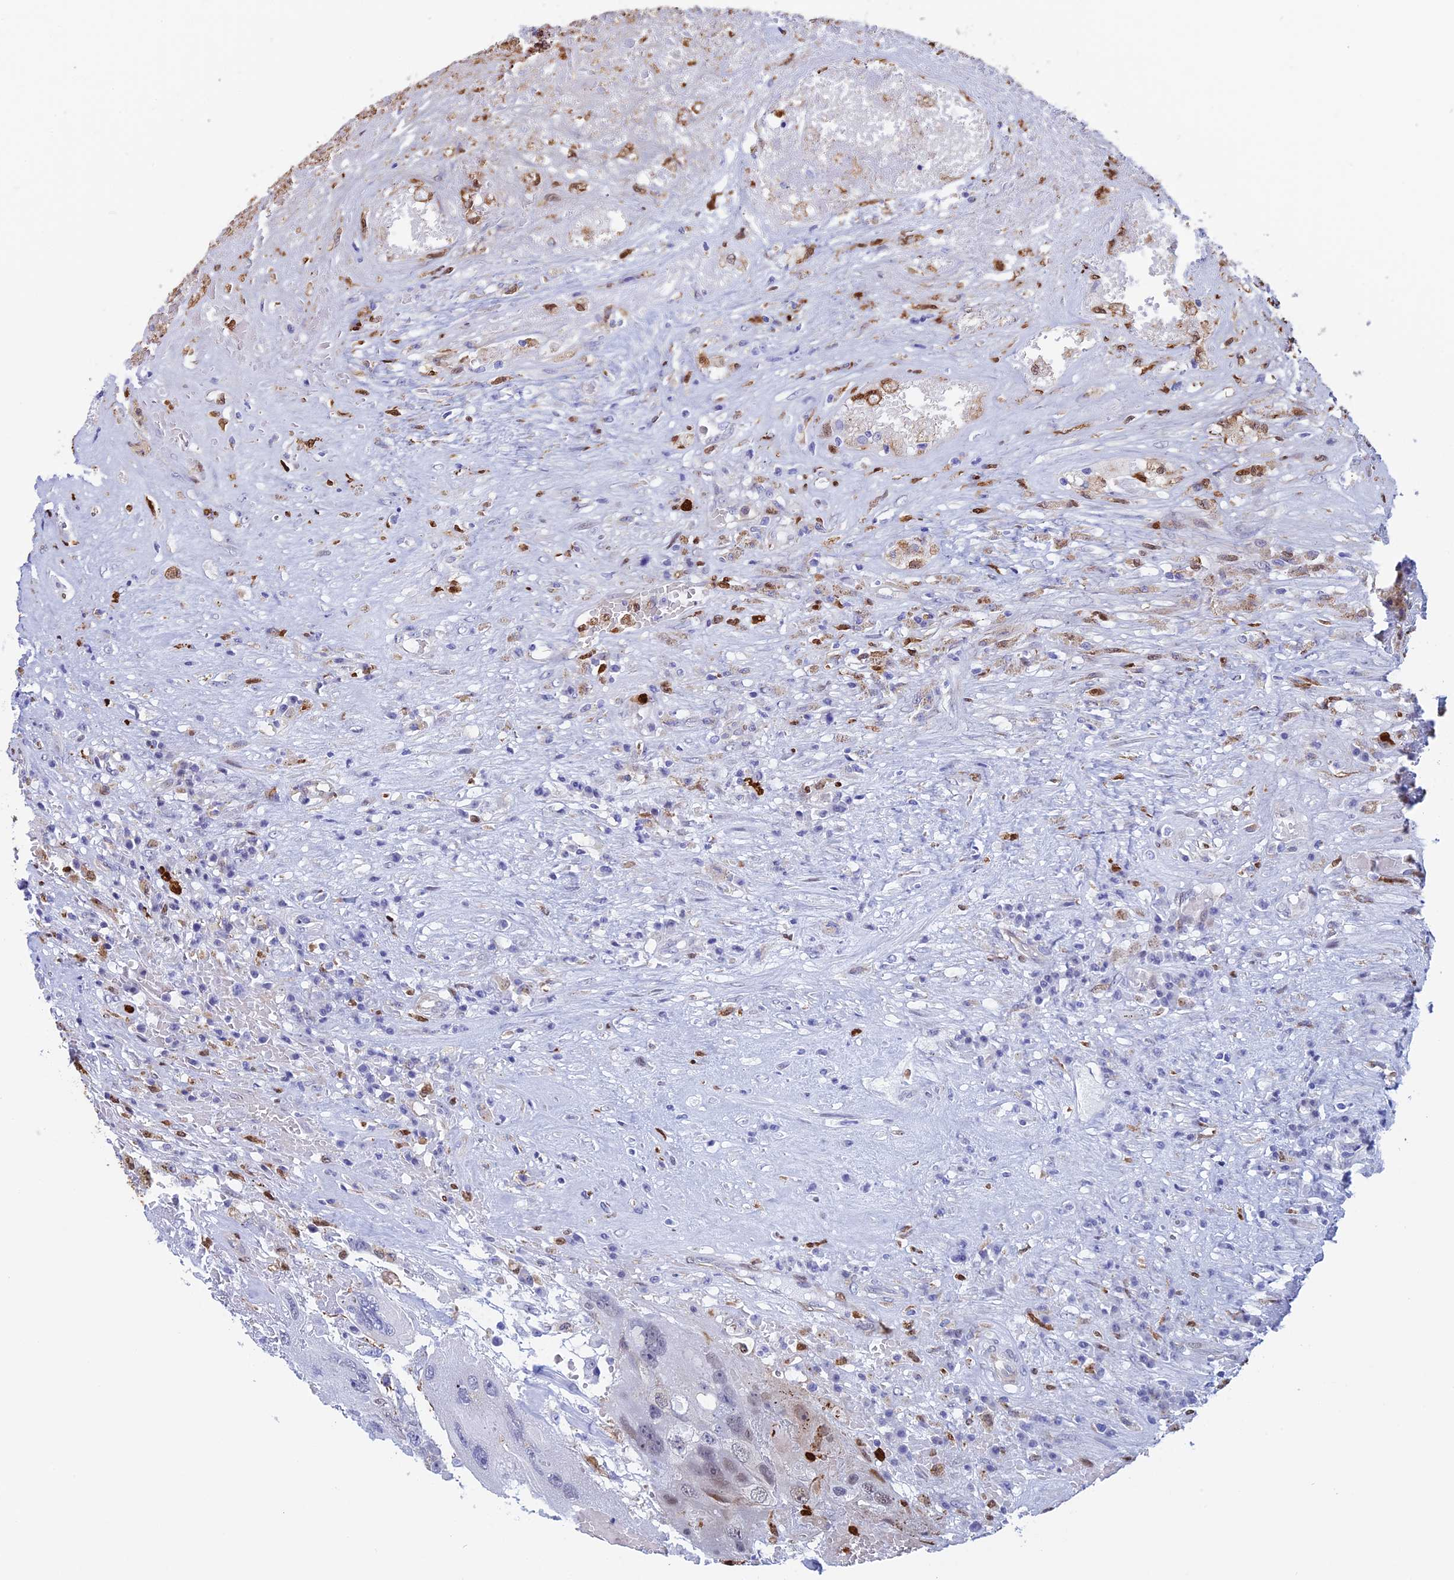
{"staining": {"intensity": "negative", "quantity": "none", "location": "none"}, "tissue": "testis cancer", "cell_type": "Tumor cells", "image_type": "cancer", "snomed": [{"axis": "morphology", "description": "Carcinoma, Embryonal, NOS"}, {"axis": "topography", "description": "Testis"}], "caption": "This is an IHC micrograph of testis cancer (embryonal carcinoma). There is no staining in tumor cells.", "gene": "SLC26A1", "patient": {"sex": "male", "age": 26}}